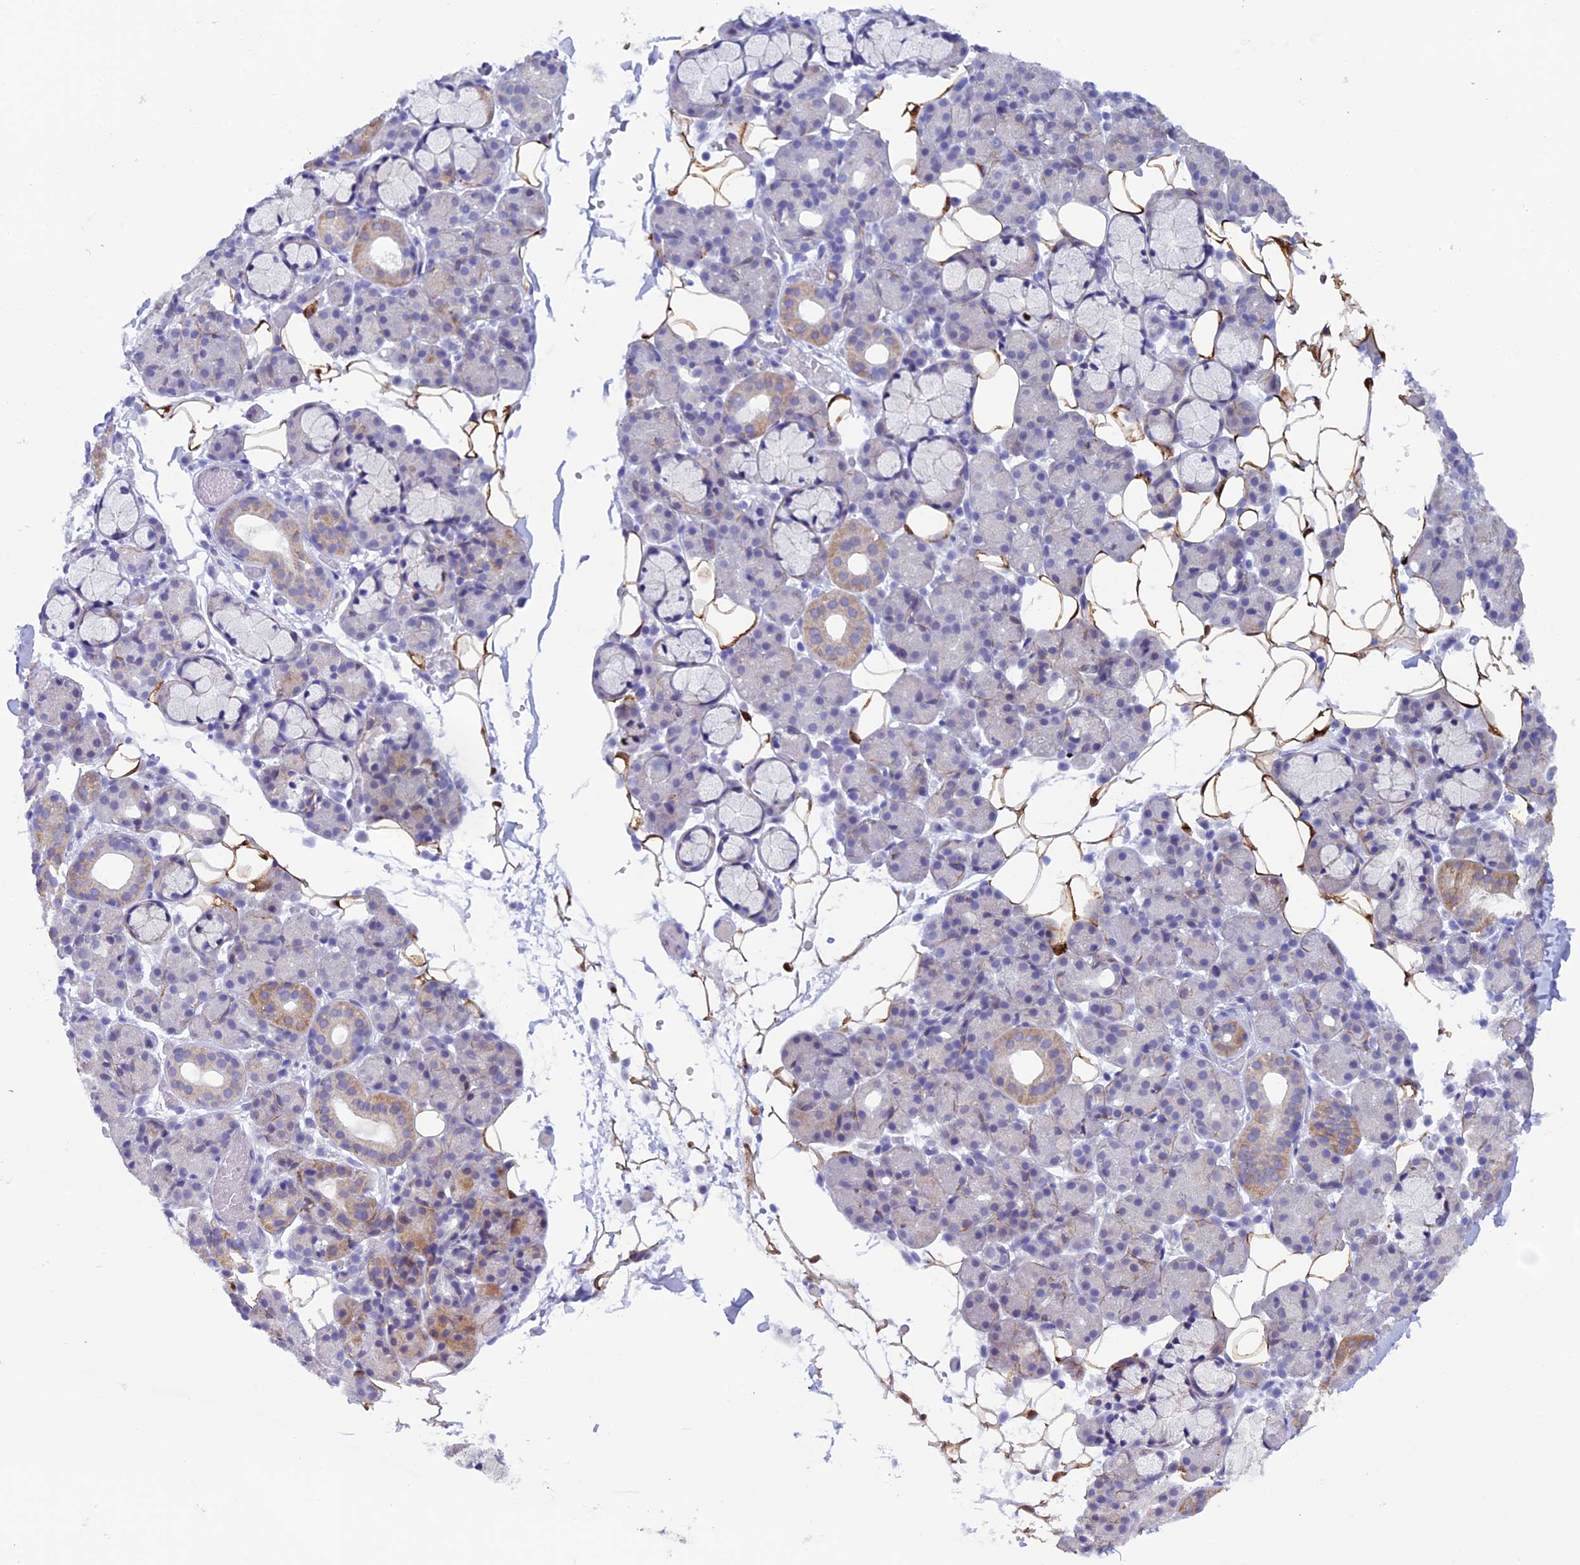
{"staining": {"intensity": "weak", "quantity": "<25%", "location": "cytoplasmic/membranous"}, "tissue": "salivary gland", "cell_type": "Glandular cells", "image_type": "normal", "snomed": [{"axis": "morphology", "description": "Normal tissue, NOS"}, {"axis": "topography", "description": "Salivary gland"}], "caption": "High power microscopy image of an immunohistochemistry (IHC) image of unremarkable salivary gland, revealing no significant expression in glandular cells.", "gene": "IGSF6", "patient": {"sex": "male", "age": 63}}